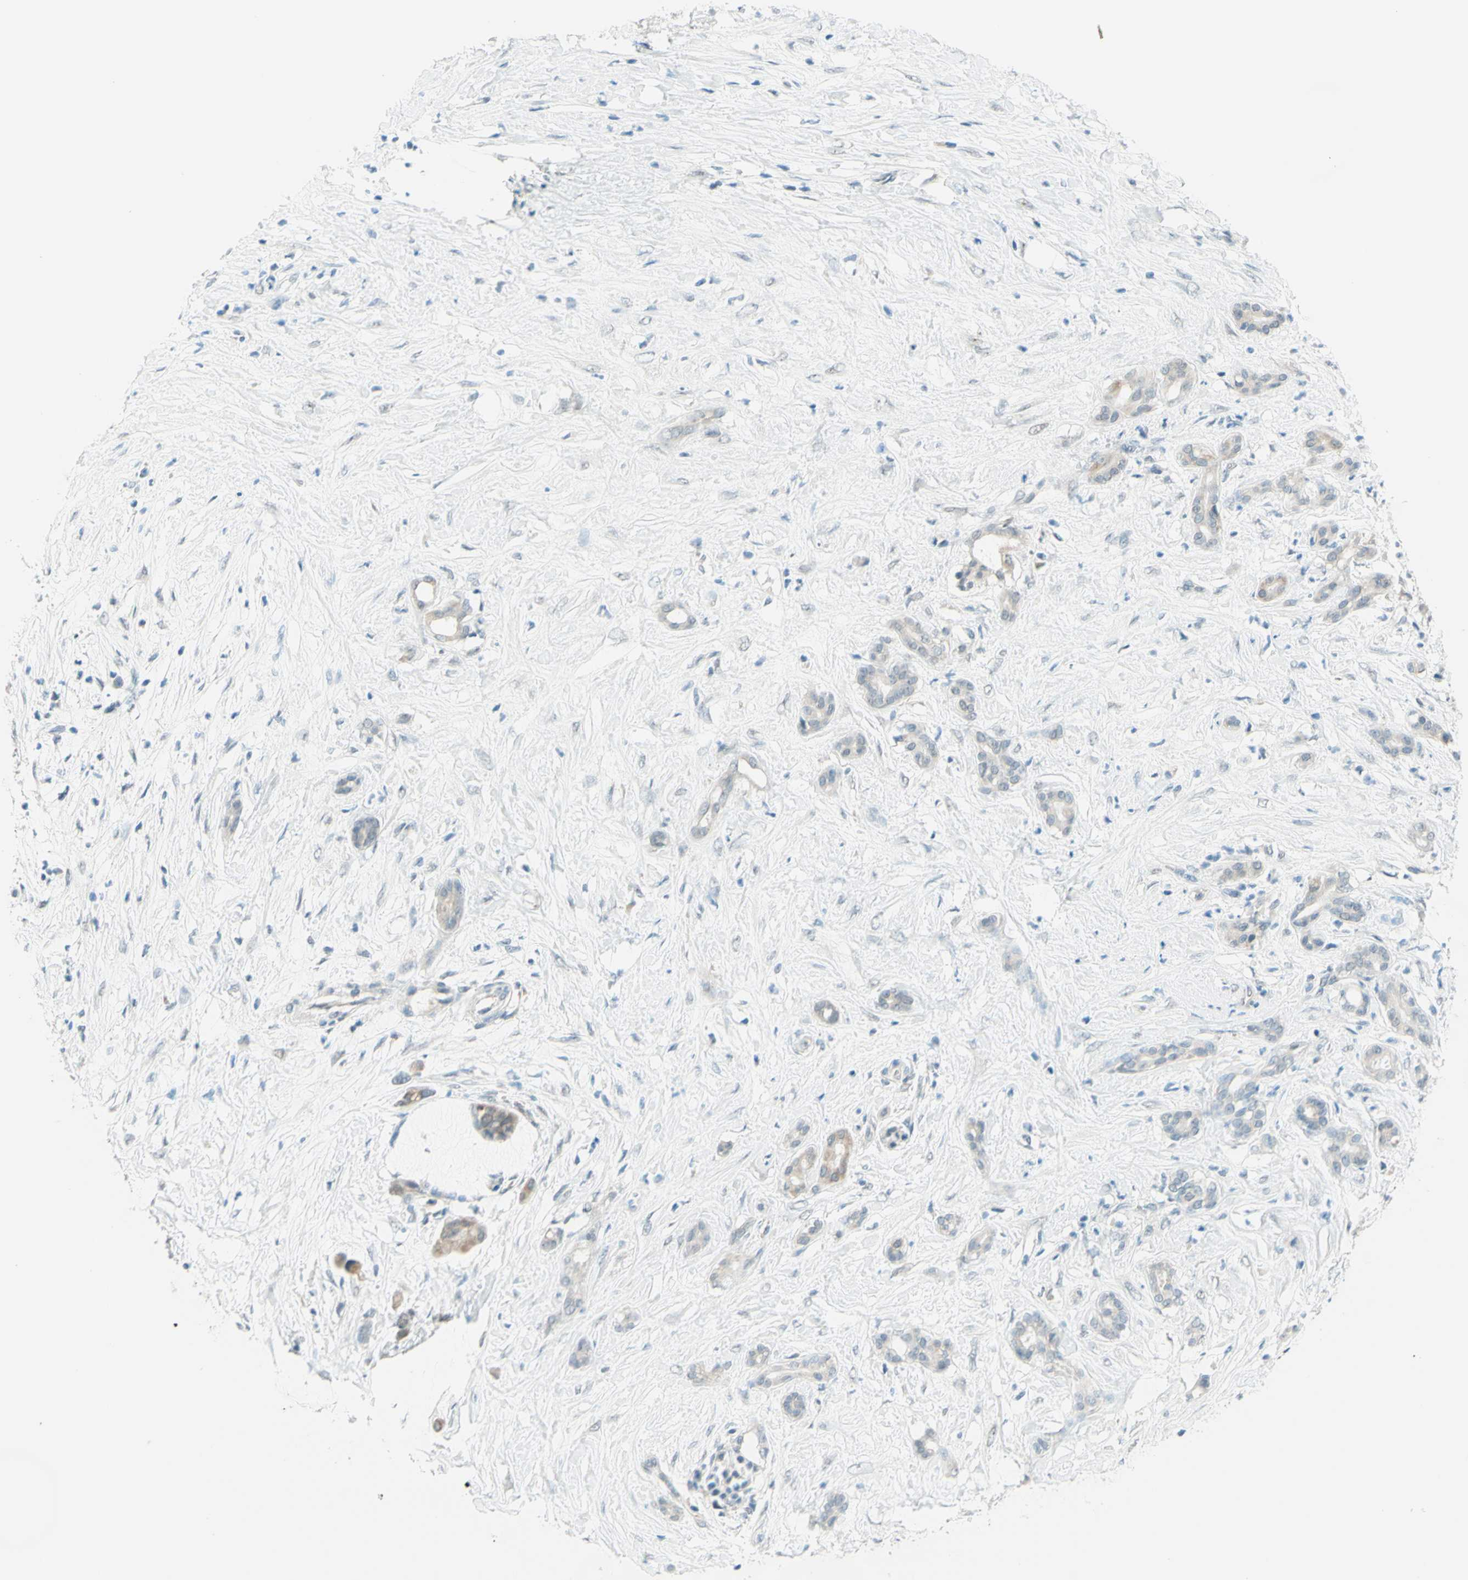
{"staining": {"intensity": "weak", "quantity": "<25%", "location": "cytoplasmic/membranous"}, "tissue": "pancreatic cancer", "cell_type": "Tumor cells", "image_type": "cancer", "snomed": [{"axis": "morphology", "description": "Adenocarcinoma, NOS"}, {"axis": "topography", "description": "Pancreas"}], "caption": "Adenocarcinoma (pancreatic) was stained to show a protein in brown. There is no significant positivity in tumor cells.", "gene": "JPH1", "patient": {"sex": "male", "age": 41}}